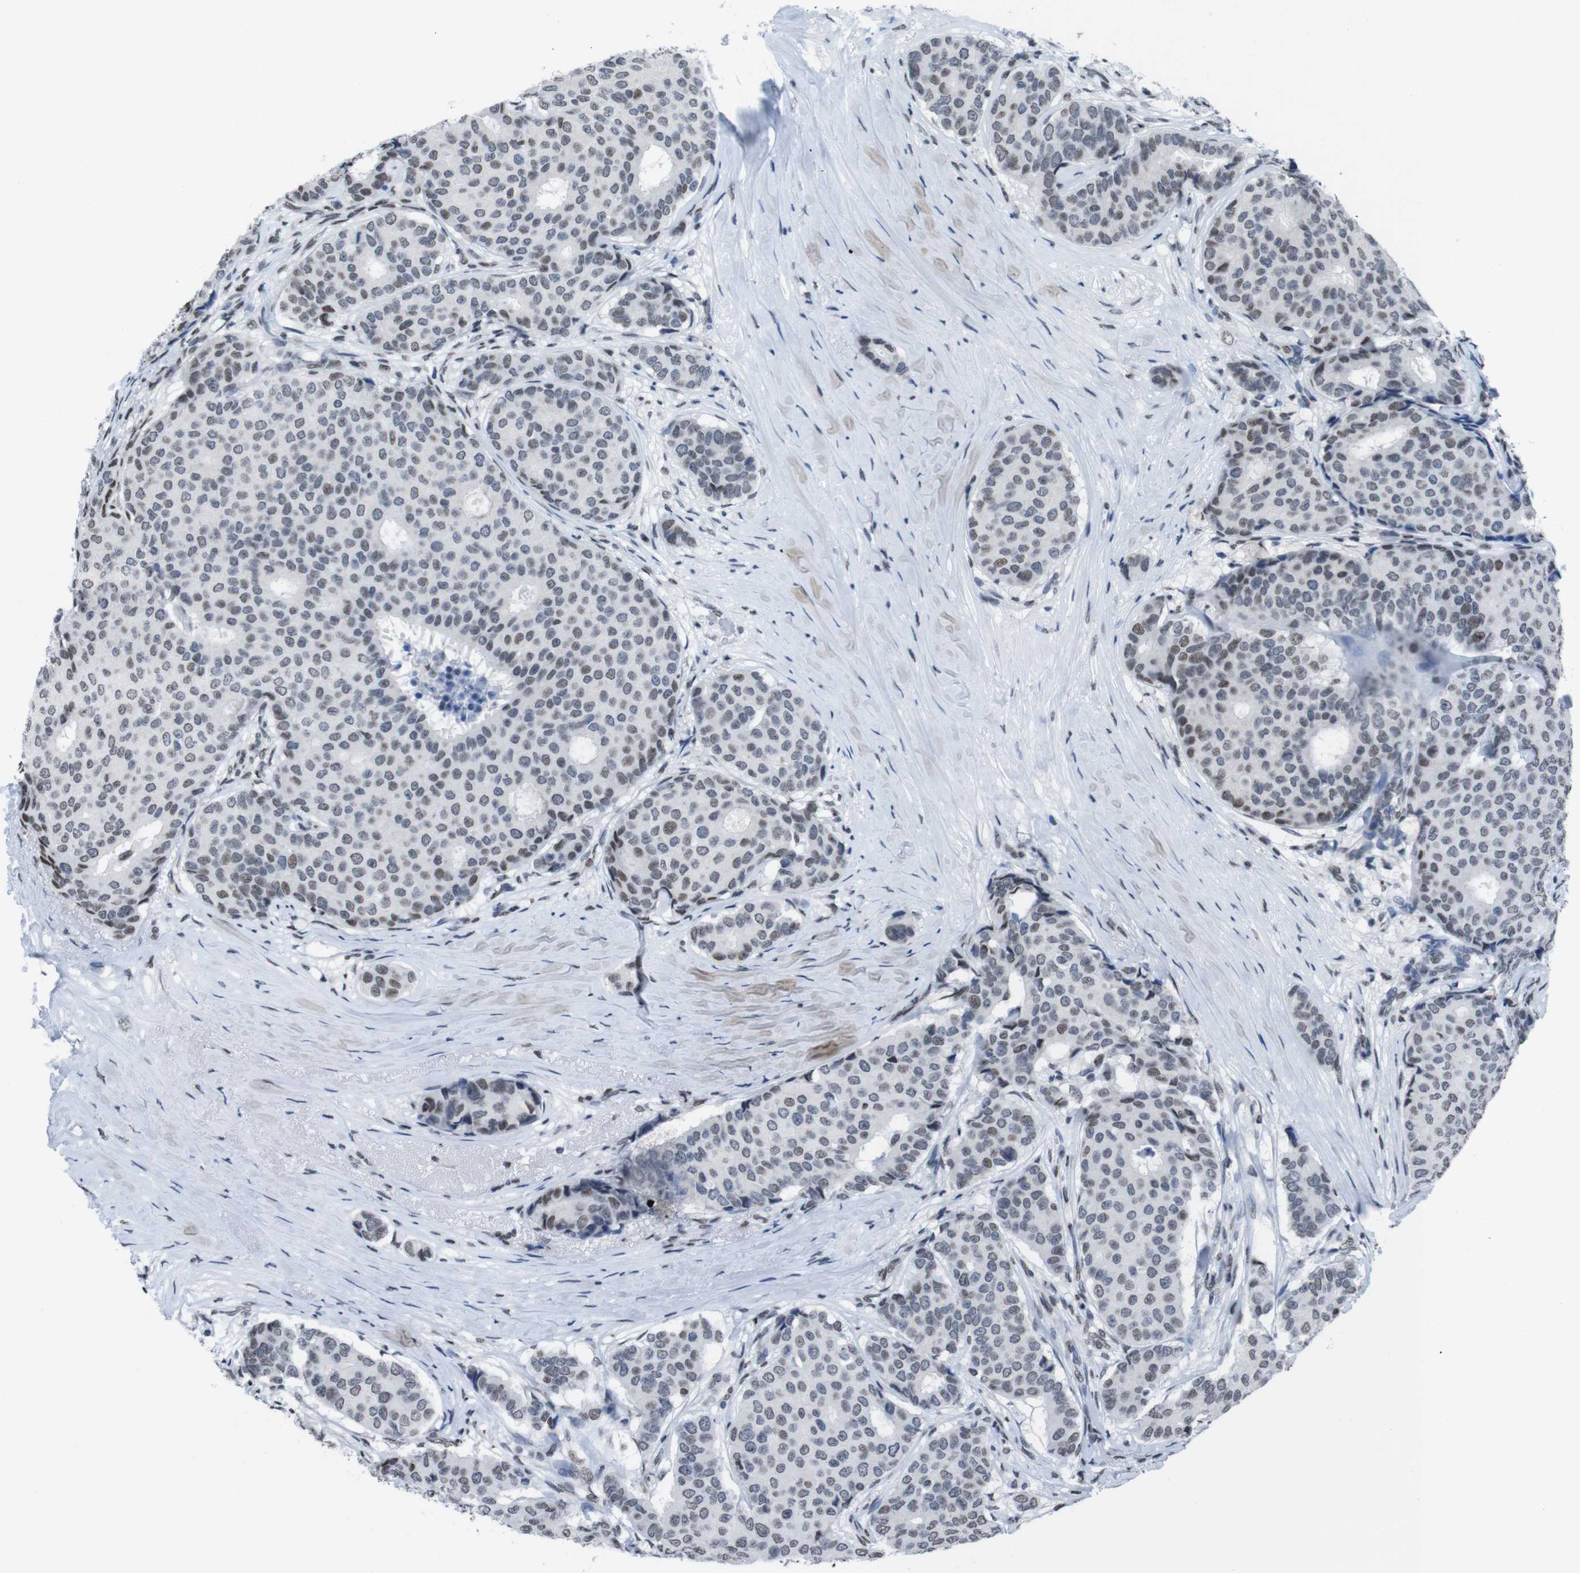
{"staining": {"intensity": "weak", "quantity": ">75%", "location": "nuclear"}, "tissue": "breast cancer", "cell_type": "Tumor cells", "image_type": "cancer", "snomed": [{"axis": "morphology", "description": "Duct carcinoma"}, {"axis": "topography", "description": "Breast"}], "caption": "DAB immunohistochemical staining of human breast cancer shows weak nuclear protein staining in about >75% of tumor cells. (Brightfield microscopy of DAB IHC at high magnification).", "gene": "PIP4P2", "patient": {"sex": "female", "age": 75}}